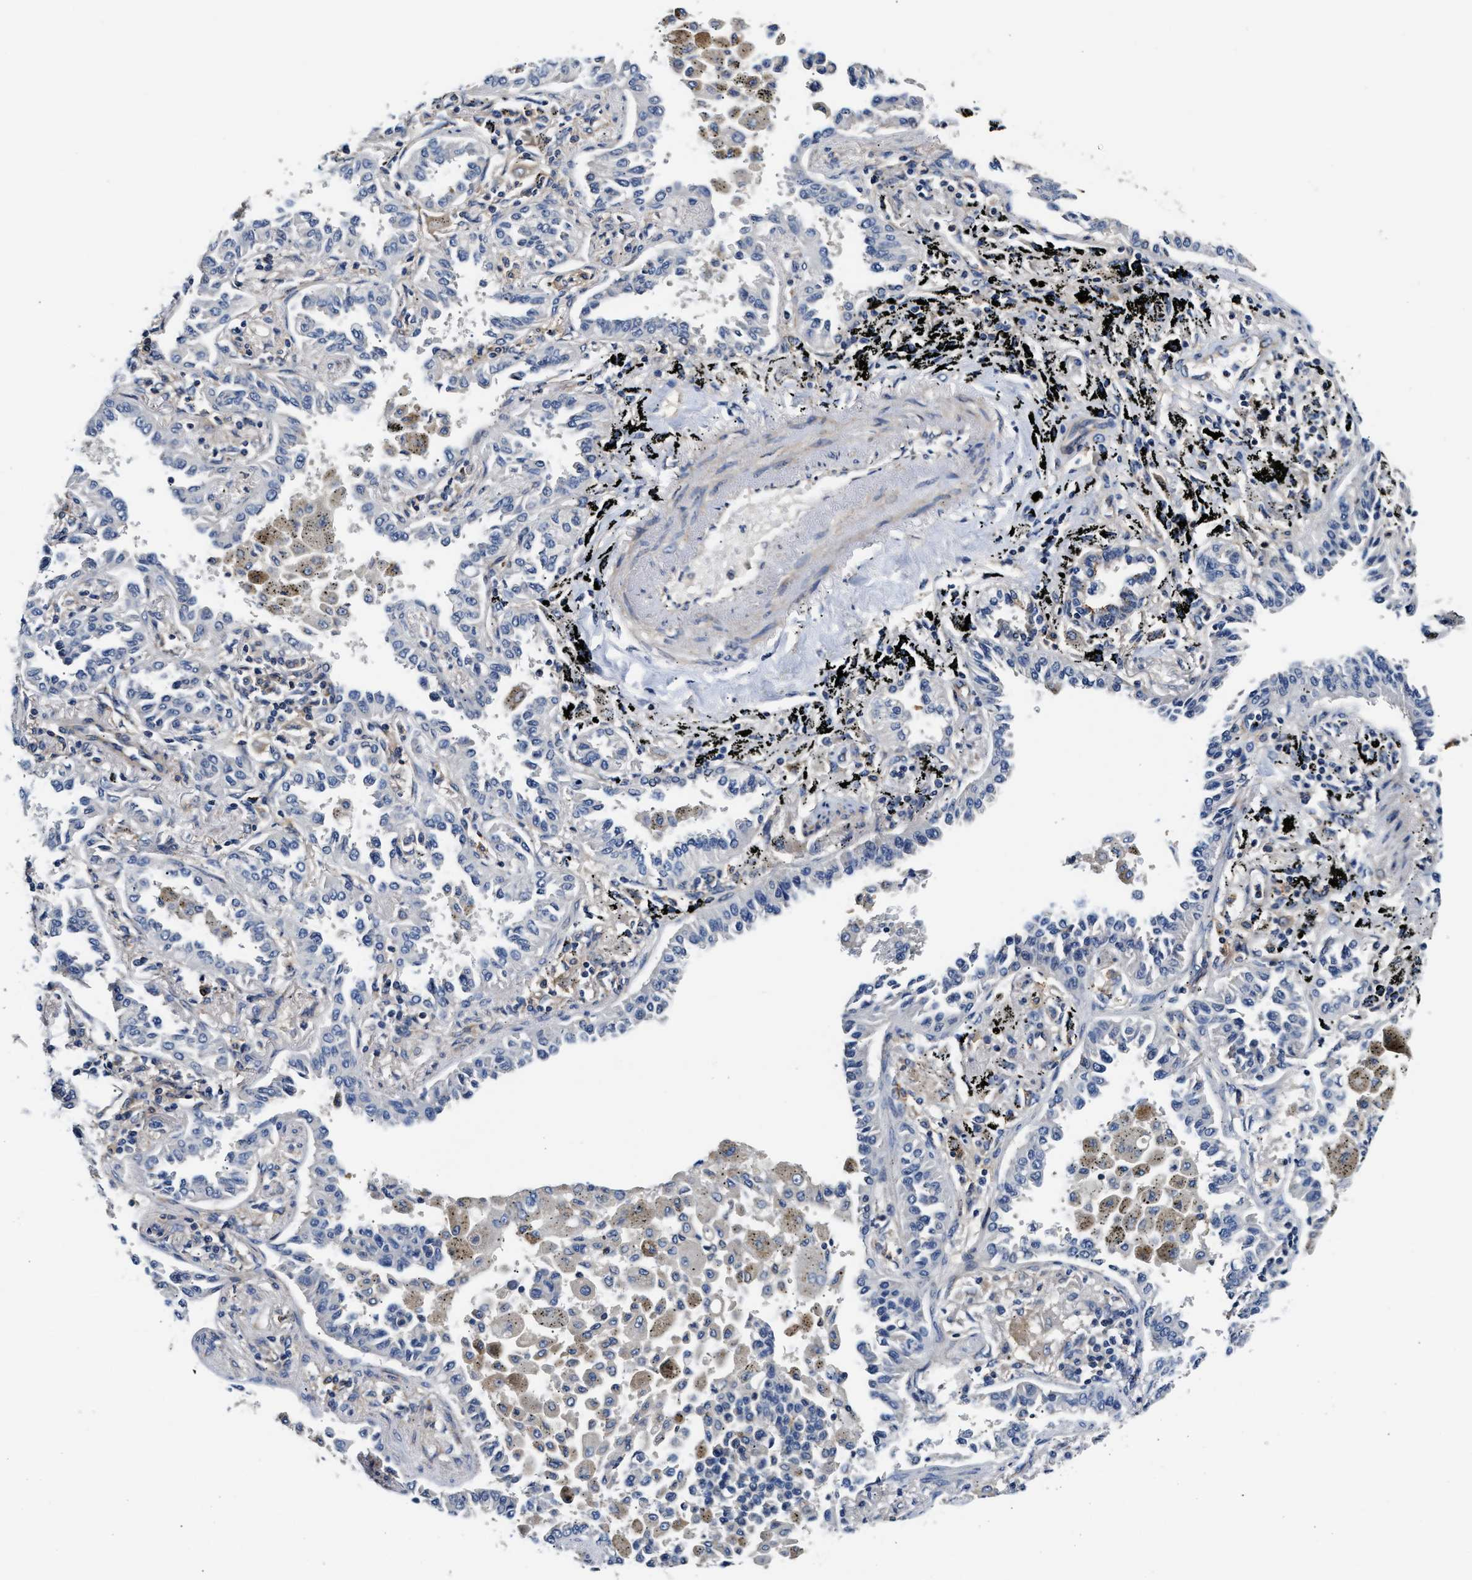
{"staining": {"intensity": "negative", "quantity": "none", "location": "none"}, "tissue": "lung cancer", "cell_type": "Tumor cells", "image_type": "cancer", "snomed": [{"axis": "morphology", "description": "Normal tissue, NOS"}, {"axis": "morphology", "description": "Adenocarcinoma, NOS"}, {"axis": "topography", "description": "Lung"}], "caption": "Histopathology image shows no significant protein positivity in tumor cells of lung cancer. (DAB immunohistochemistry visualized using brightfield microscopy, high magnification).", "gene": "TEX2", "patient": {"sex": "male", "age": 59}}